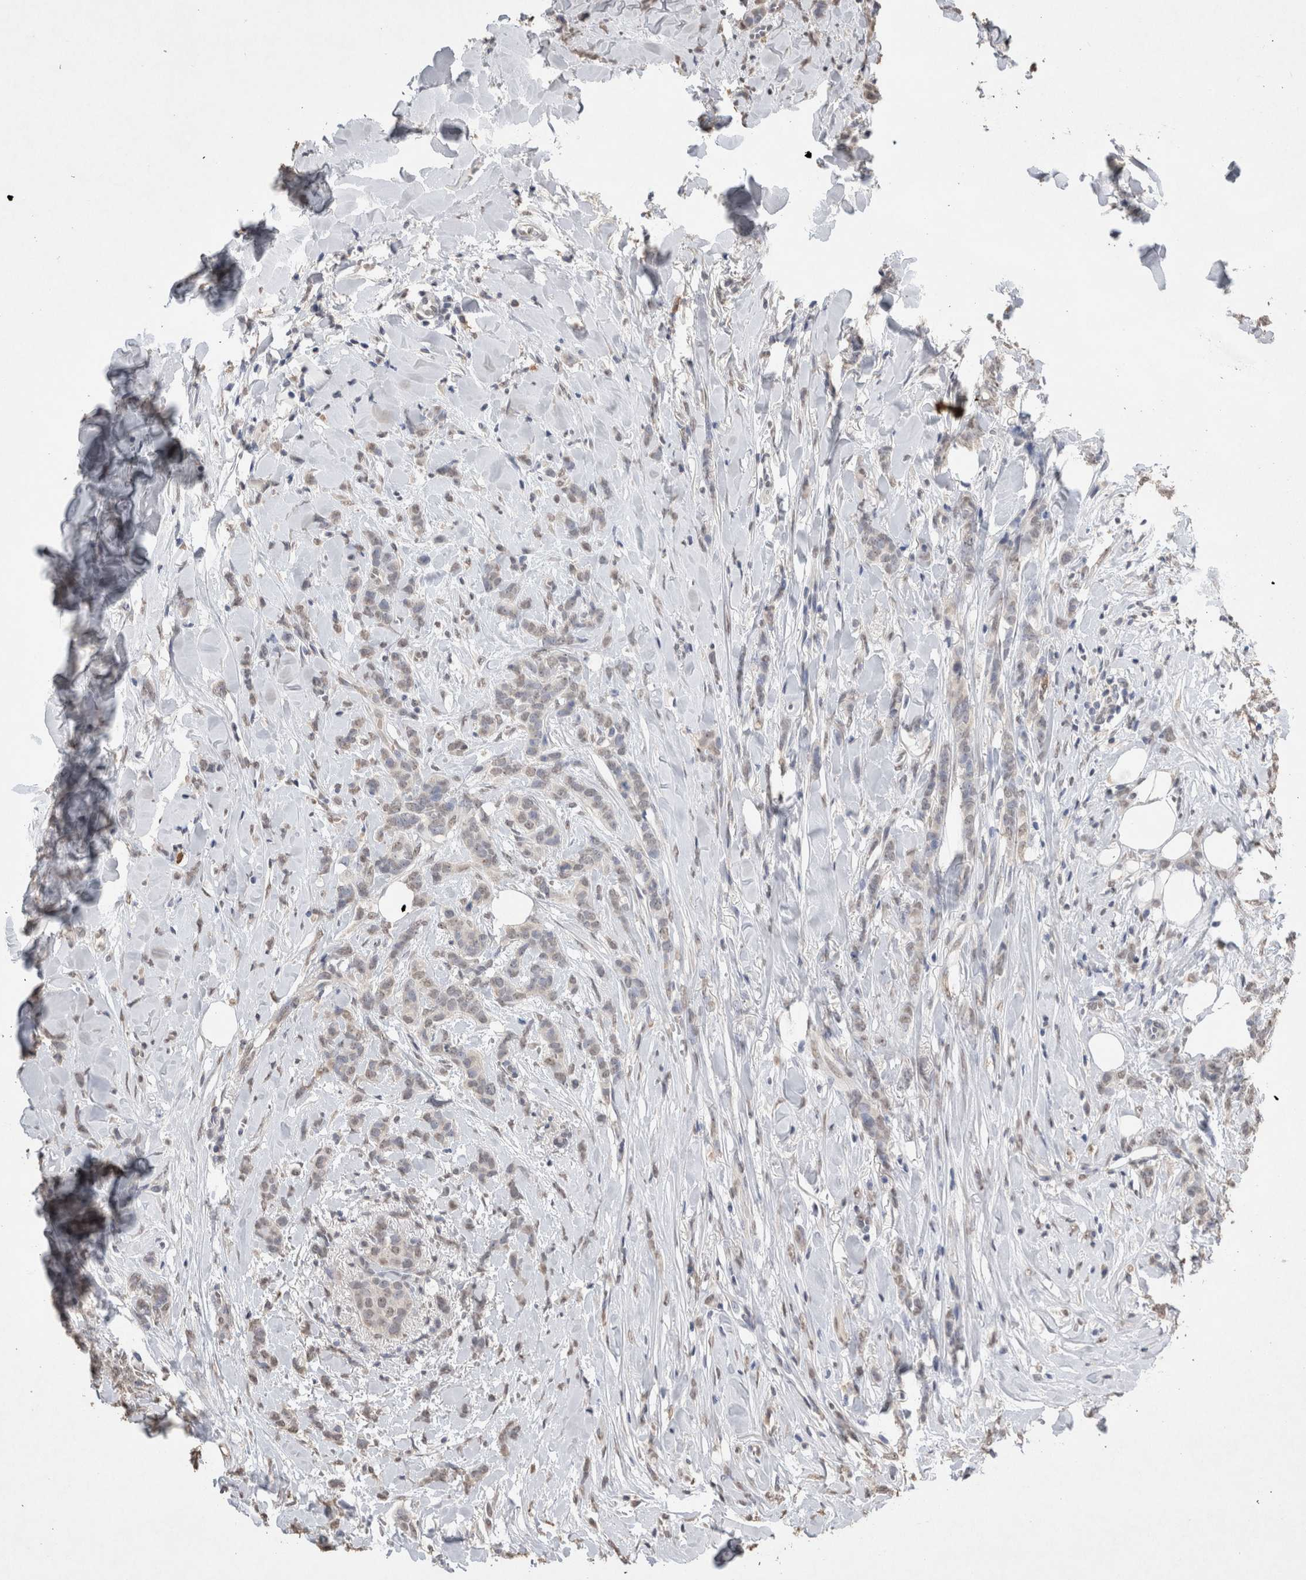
{"staining": {"intensity": "negative", "quantity": "none", "location": "none"}, "tissue": "breast cancer", "cell_type": "Tumor cells", "image_type": "cancer", "snomed": [{"axis": "morphology", "description": "Lobular carcinoma"}, {"axis": "topography", "description": "Skin"}, {"axis": "topography", "description": "Breast"}], "caption": "The immunohistochemistry histopathology image has no significant staining in tumor cells of breast lobular carcinoma tissue.", "gene": "LGALS2", "patient": {"sex": "female", "age": 46}}